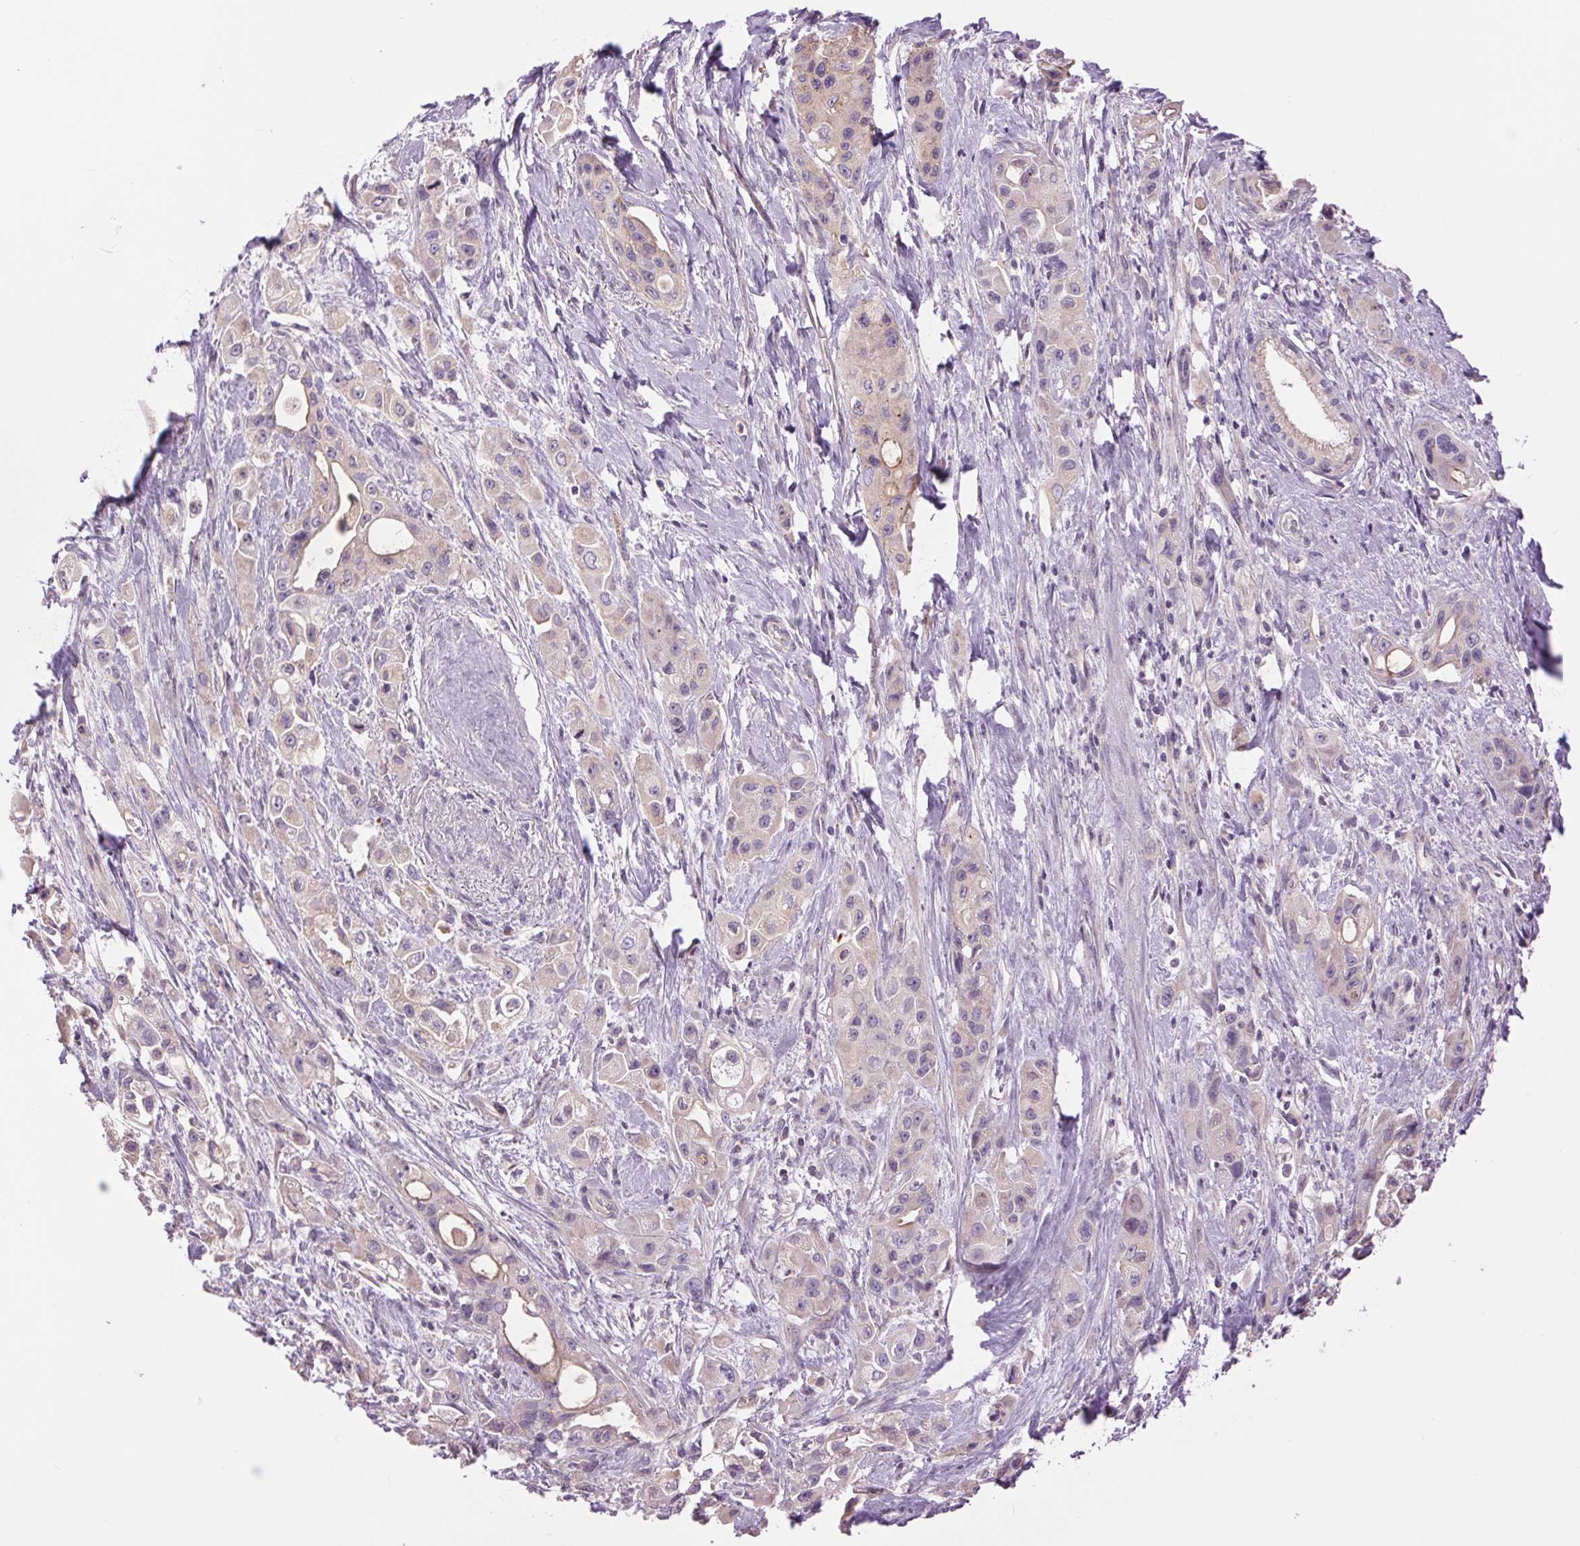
{"staining": {"intensity": "negative", "quantity": "none", "location": "none"}, "tissue": "pancreatic cancer", "cell_type": "Tumor cells", "image_type": "cancer", "snomed": [{"axis": "morphology", "description": "Adenocarcinoma, NOS"}, {"axis": "topography", "description": "Pancreas"}], "caption": "An image of human pancreatic adenocarcinoma is negative for staining in tumor cells. Nuclei are stained in blue.", "gene": "CTNNA3", "patient": {"sex": "female", "age": 66}}